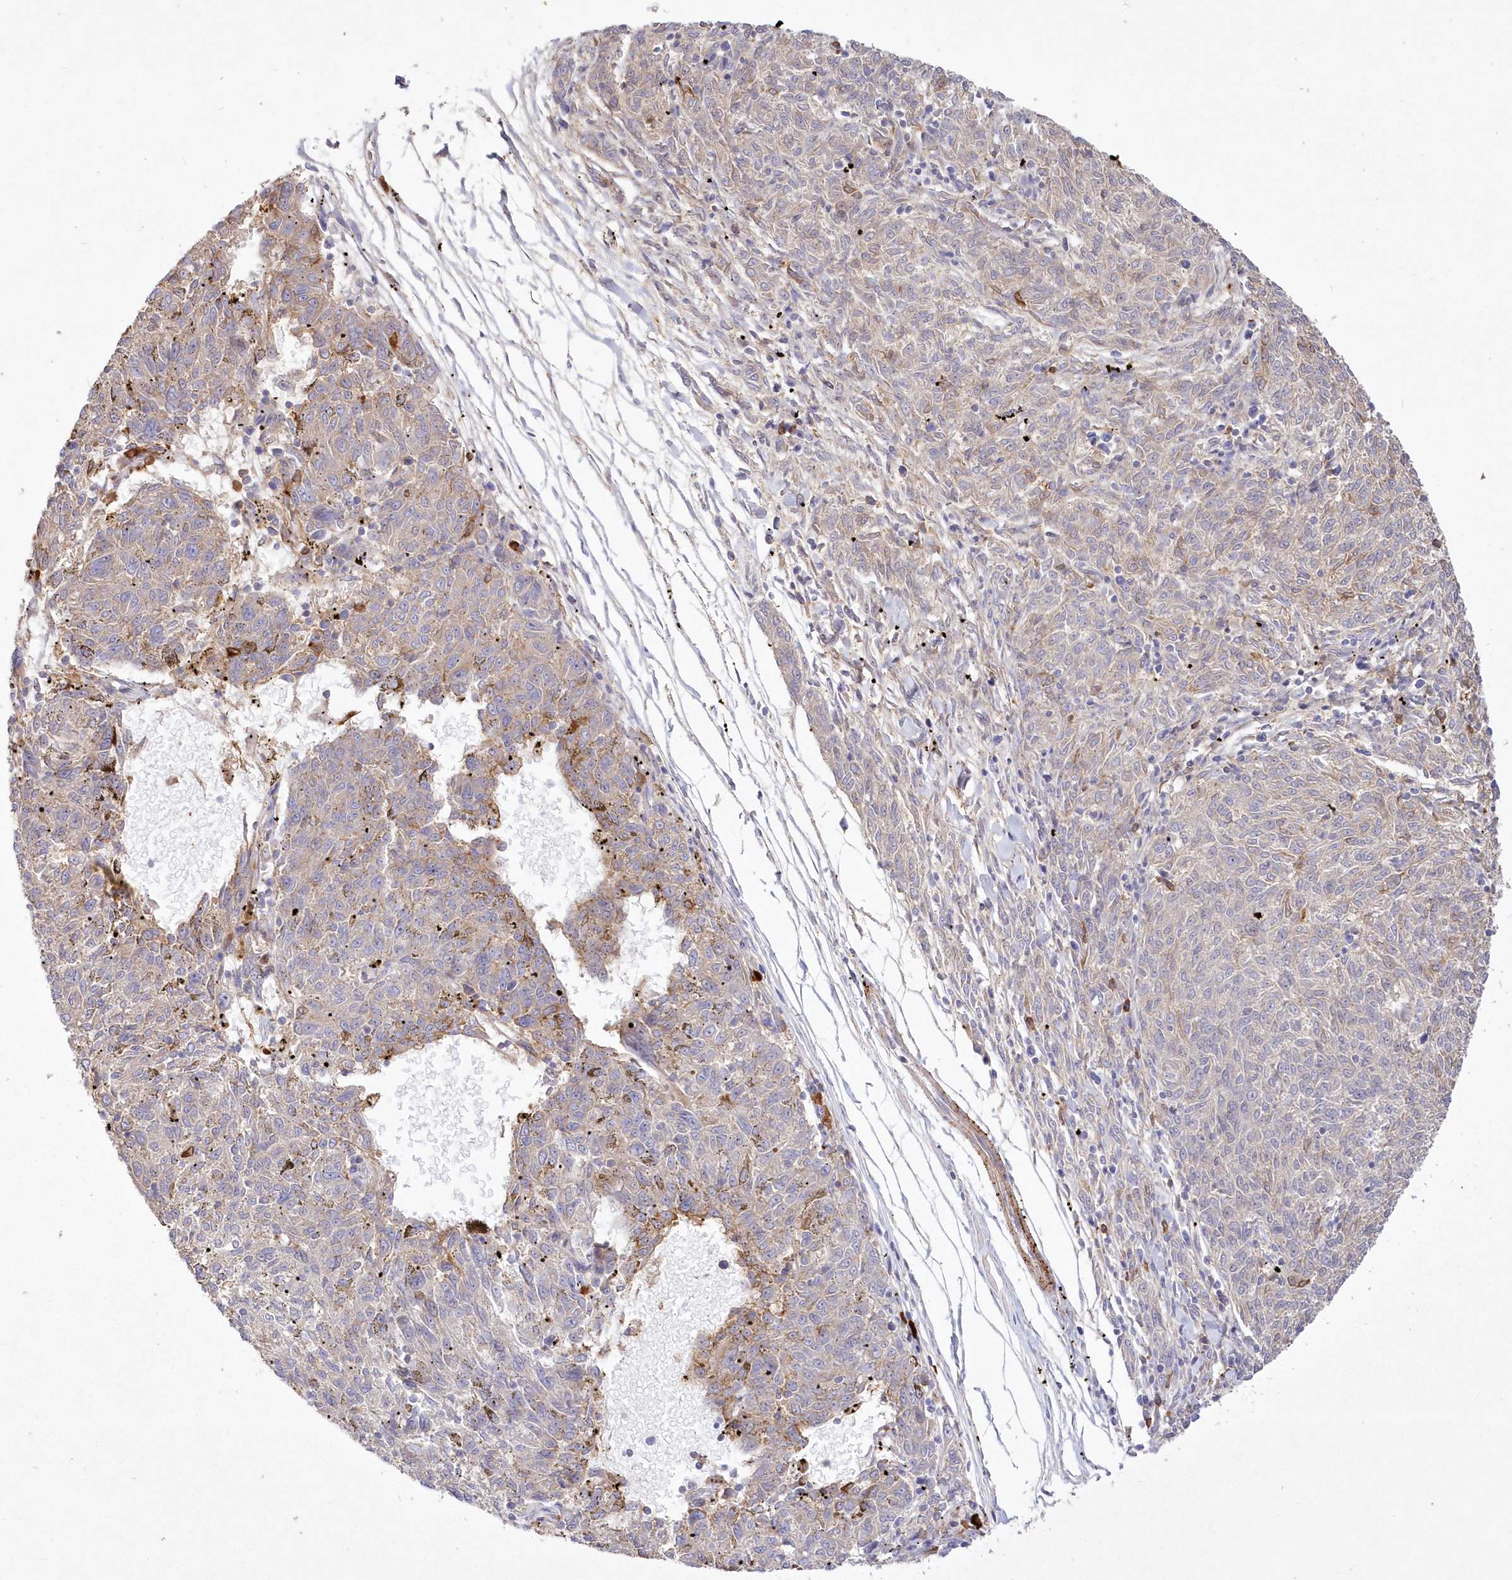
{"staining": {"intensity": "weak", "quantity": "<25%", "location": "cytoplasmic/membranous"}, "tissue": "melanoma", "cell_type": "Tumor cells", "image_type": "cancer", "snomed": [{"axis": "morphology", "description": "Malignant melanoma, NOS"}, {"axis": "topography", "description": "Skin"}], "caption": "IHC photomicrograph of melanoma stained for a protein (brown), which shows no positivity in tumor cells. (DAB immunohistochemistry (IHC) with hematoxylin counter stain).", "gene": "WBP1L", "patient": {"sex": "female", "age": 72}}